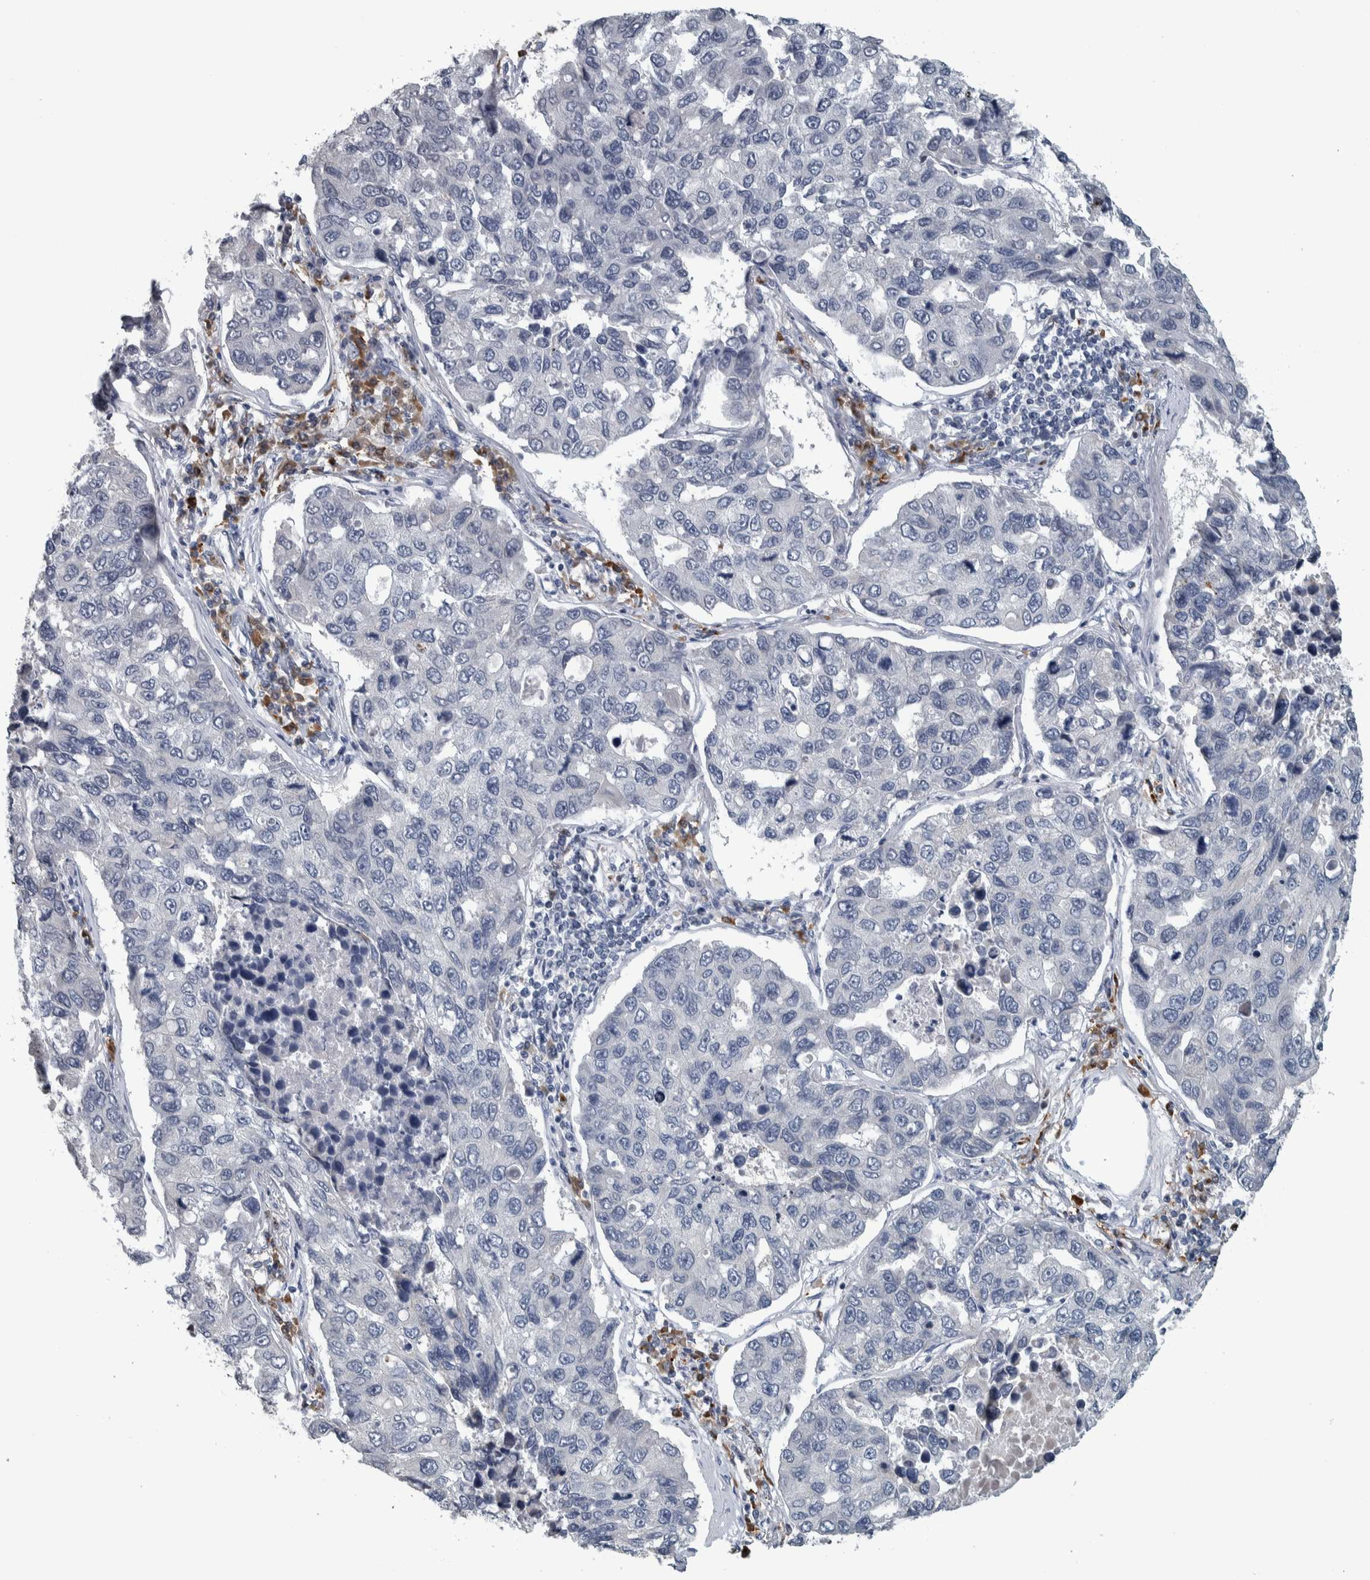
{"staining": {"intensity": "negative", "quantity": "none", "location": "none"}, "tissue": "lung cancer", "cell_type": "Tumor cells", "image_type": "cancer", "snomed": [{"axis": "morphology", "description": "Adenocarcinoma, NOS"}, {"axis": "topography", "description": "Lung"}], "caption": "Human lung cancer (adenocarcinoma) stained for a protein using immunohistochemistry (IHC) demonstrates no staining in tumor cells.", "gene": "CAVIN4", "patient": {"sex": "male", "age": 64}}